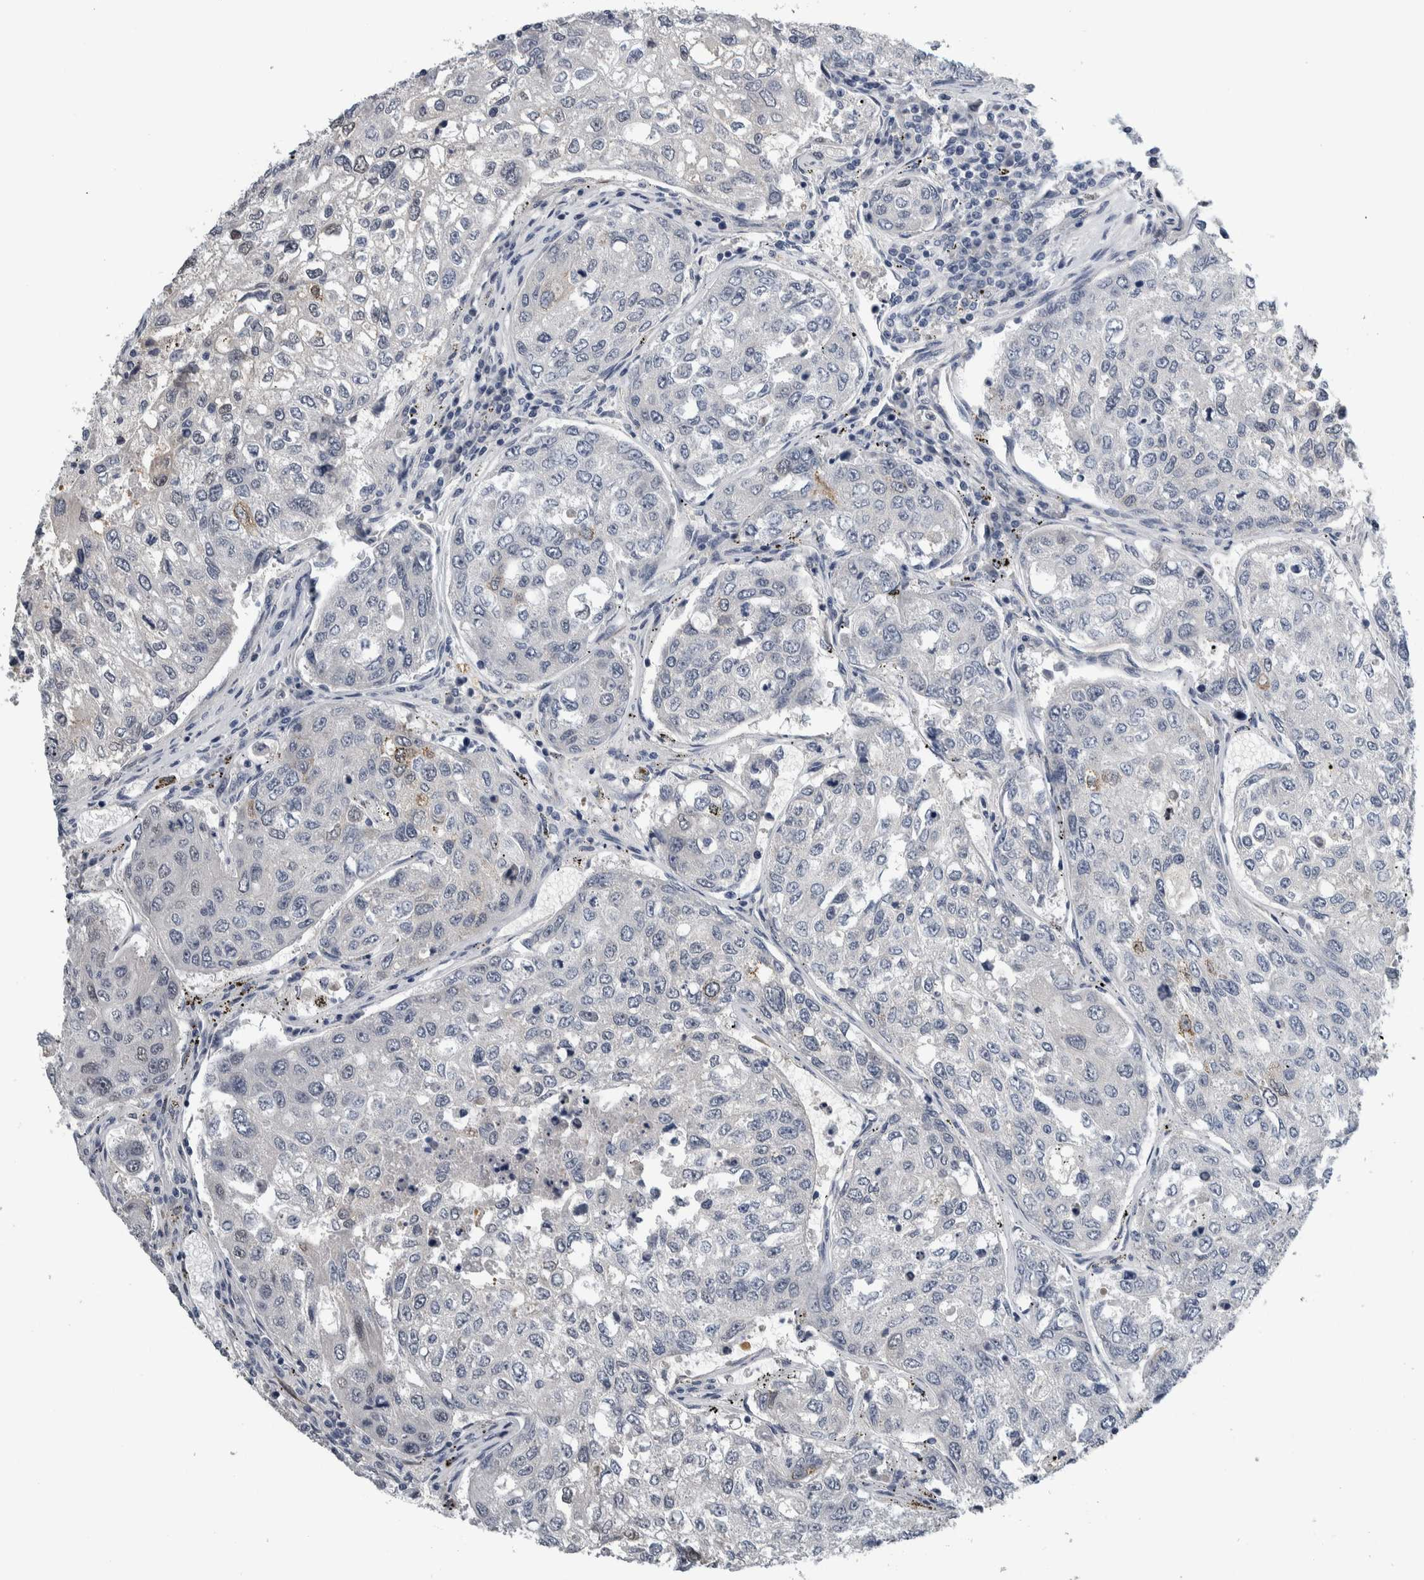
{"staining": {"intensity": "negative", "quantity": "none", "location": "none"}, "tissue": "urothelial cancer", "cell_type": "Tumor cells", "image_type": "cancer", "snomed": [{"axis": "morphology", "description": "Urothelial carcinoma, High grade"}, {"axis": "topography", "description": "Lymph node"}, {"axis": "topography", "description": "Urinary bladder"}], "caption": "DAB immunohistochemical staining of human urothelial cancer exhibits no significant expression in tumor cells.", "gene": "COL14A1", "patient": {"sex": "male", "age": 51}}